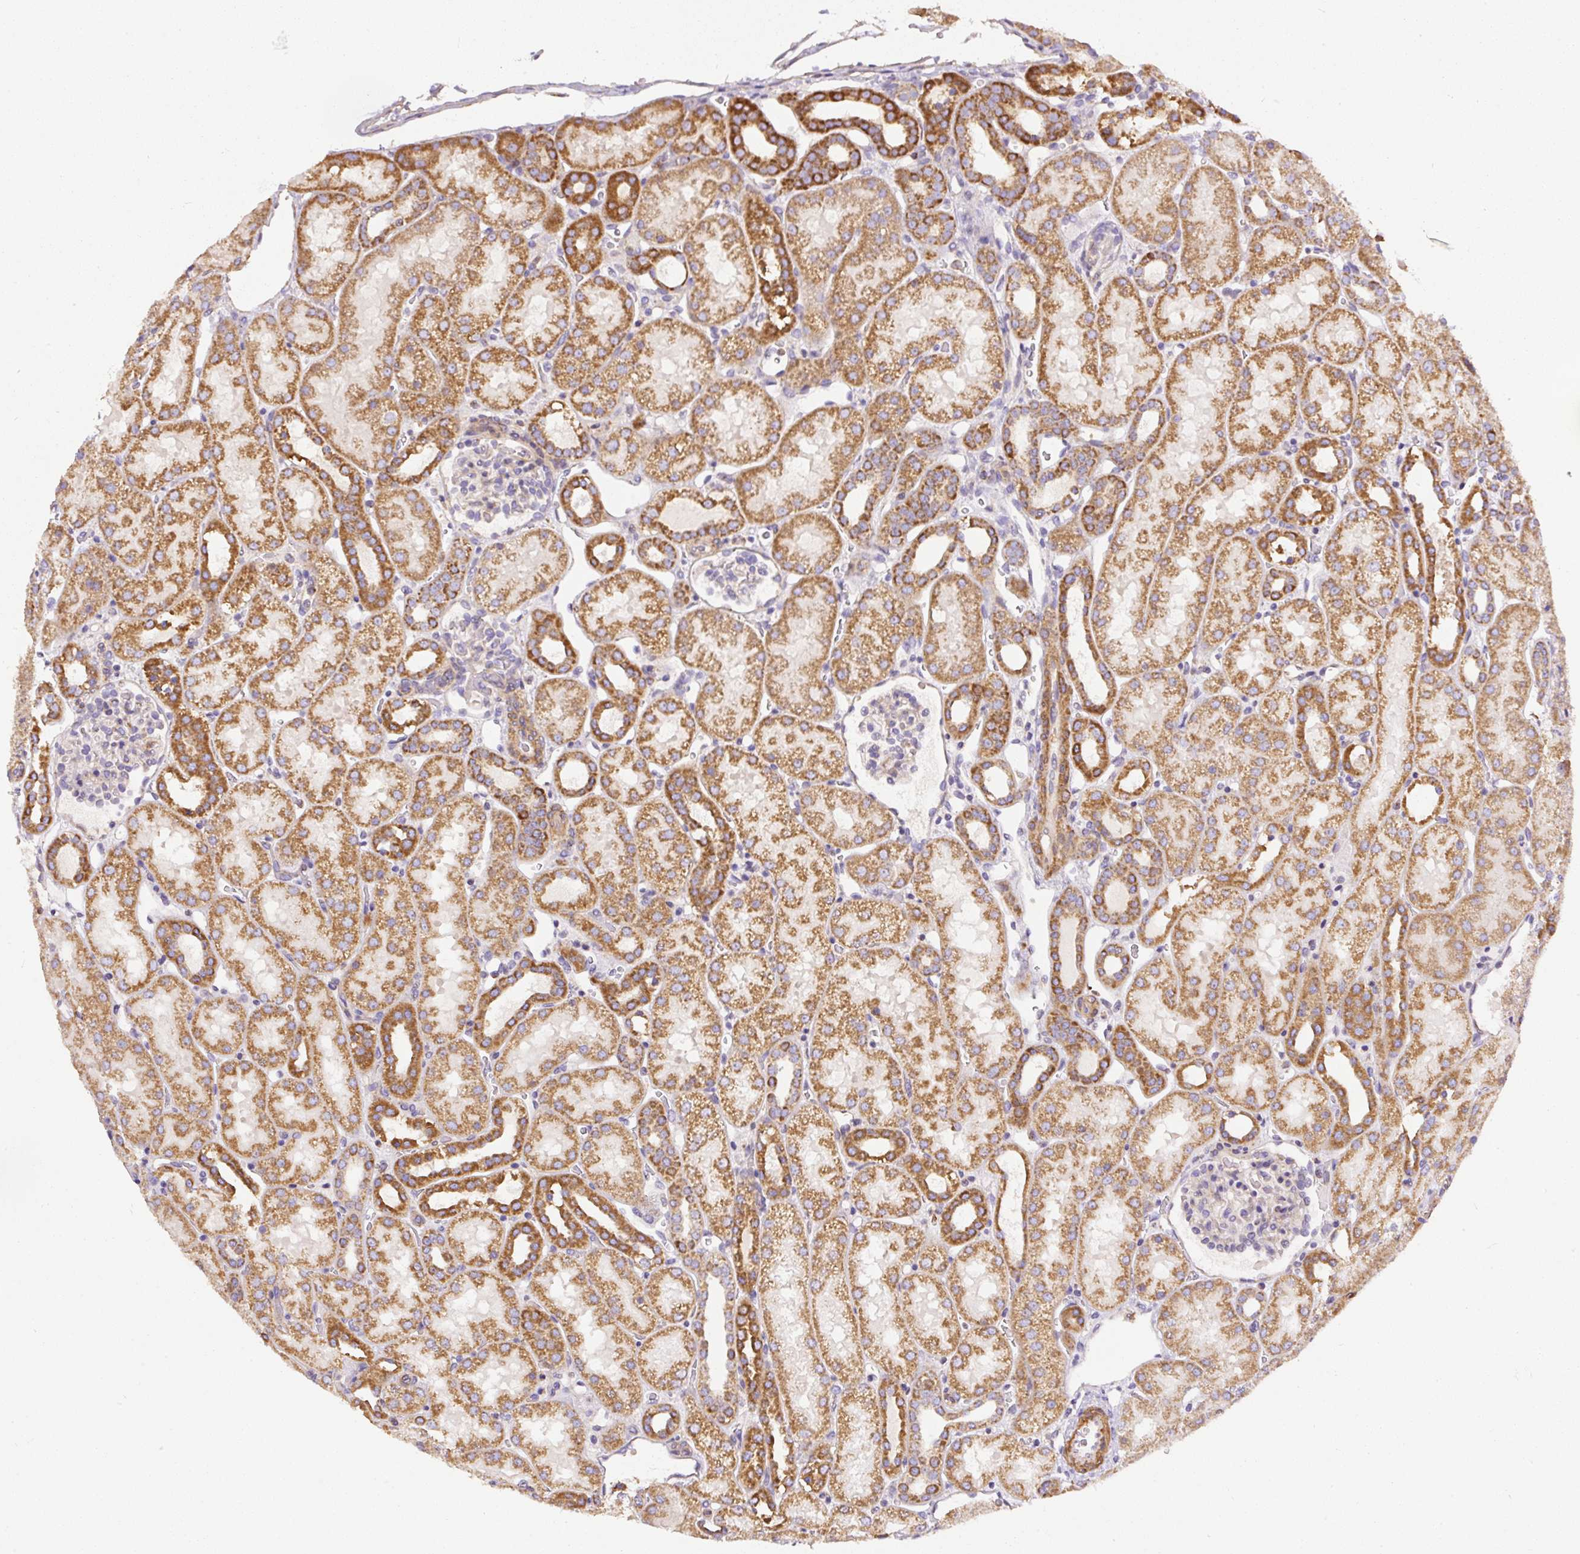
{"staining": {"intensity": "weak", "quantity": "25%-75%", "location": "cytoplasmic/membranous"}, "tissue": "kidney", "cell_type": "Cells in glomeruli", "image_type": "normal", "snomed": [{"axis": "morphology", "description": "Normal tissue, NOS"}, {"axis": "topography", "description": "Kidney"}], "caption": "This is a photomicrograph of immunohistochemistry (IHC) staining of benign kidney, which shows weak expression in the cytoplasmic/membranous of cells in glomeruli.", "gene": "NDUFAF2", "patient": {"sex": "male", "age": 2}}